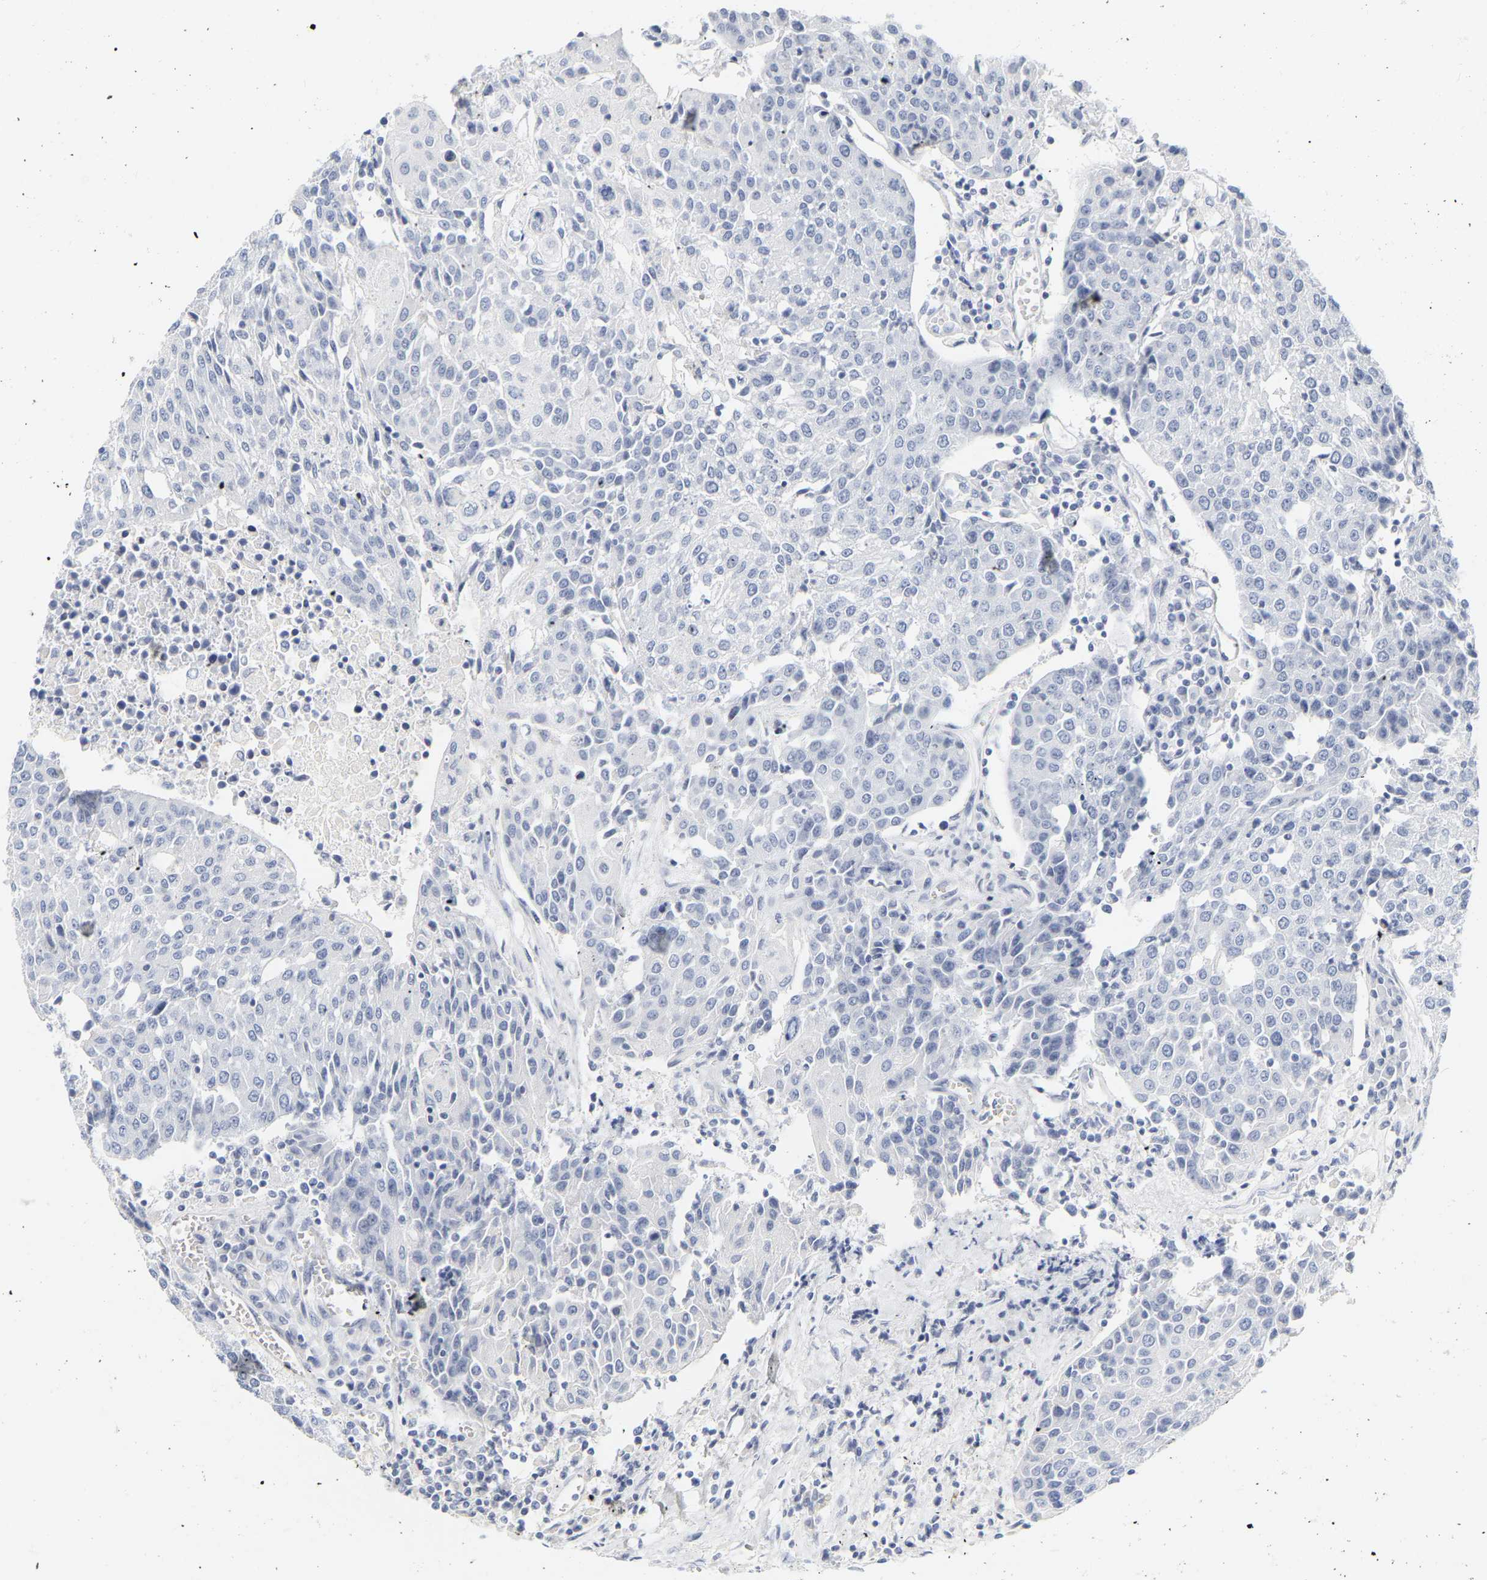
{"staining": {"intensity": "negative", "quantity": "none", "location": "none"}, "tissue": "urothelial cancer", "cell_type": "Tumor cells", "image_type": "cancer", "snomed": [{"axis": "morphology", "description": "Urothelial carcinoma, High grade"}, {"axis": "topography", "description": "Urinary bladder"}], "caption": "High magnification brightfield microscopy of urothelial carcinoma (high-grade) stained with DAB (brown) and counterstained with hematoxylin (blue): tumor cells show no significant expression.", "gene": "GNAS", "patient": {"sex": "female", "age": 85}}